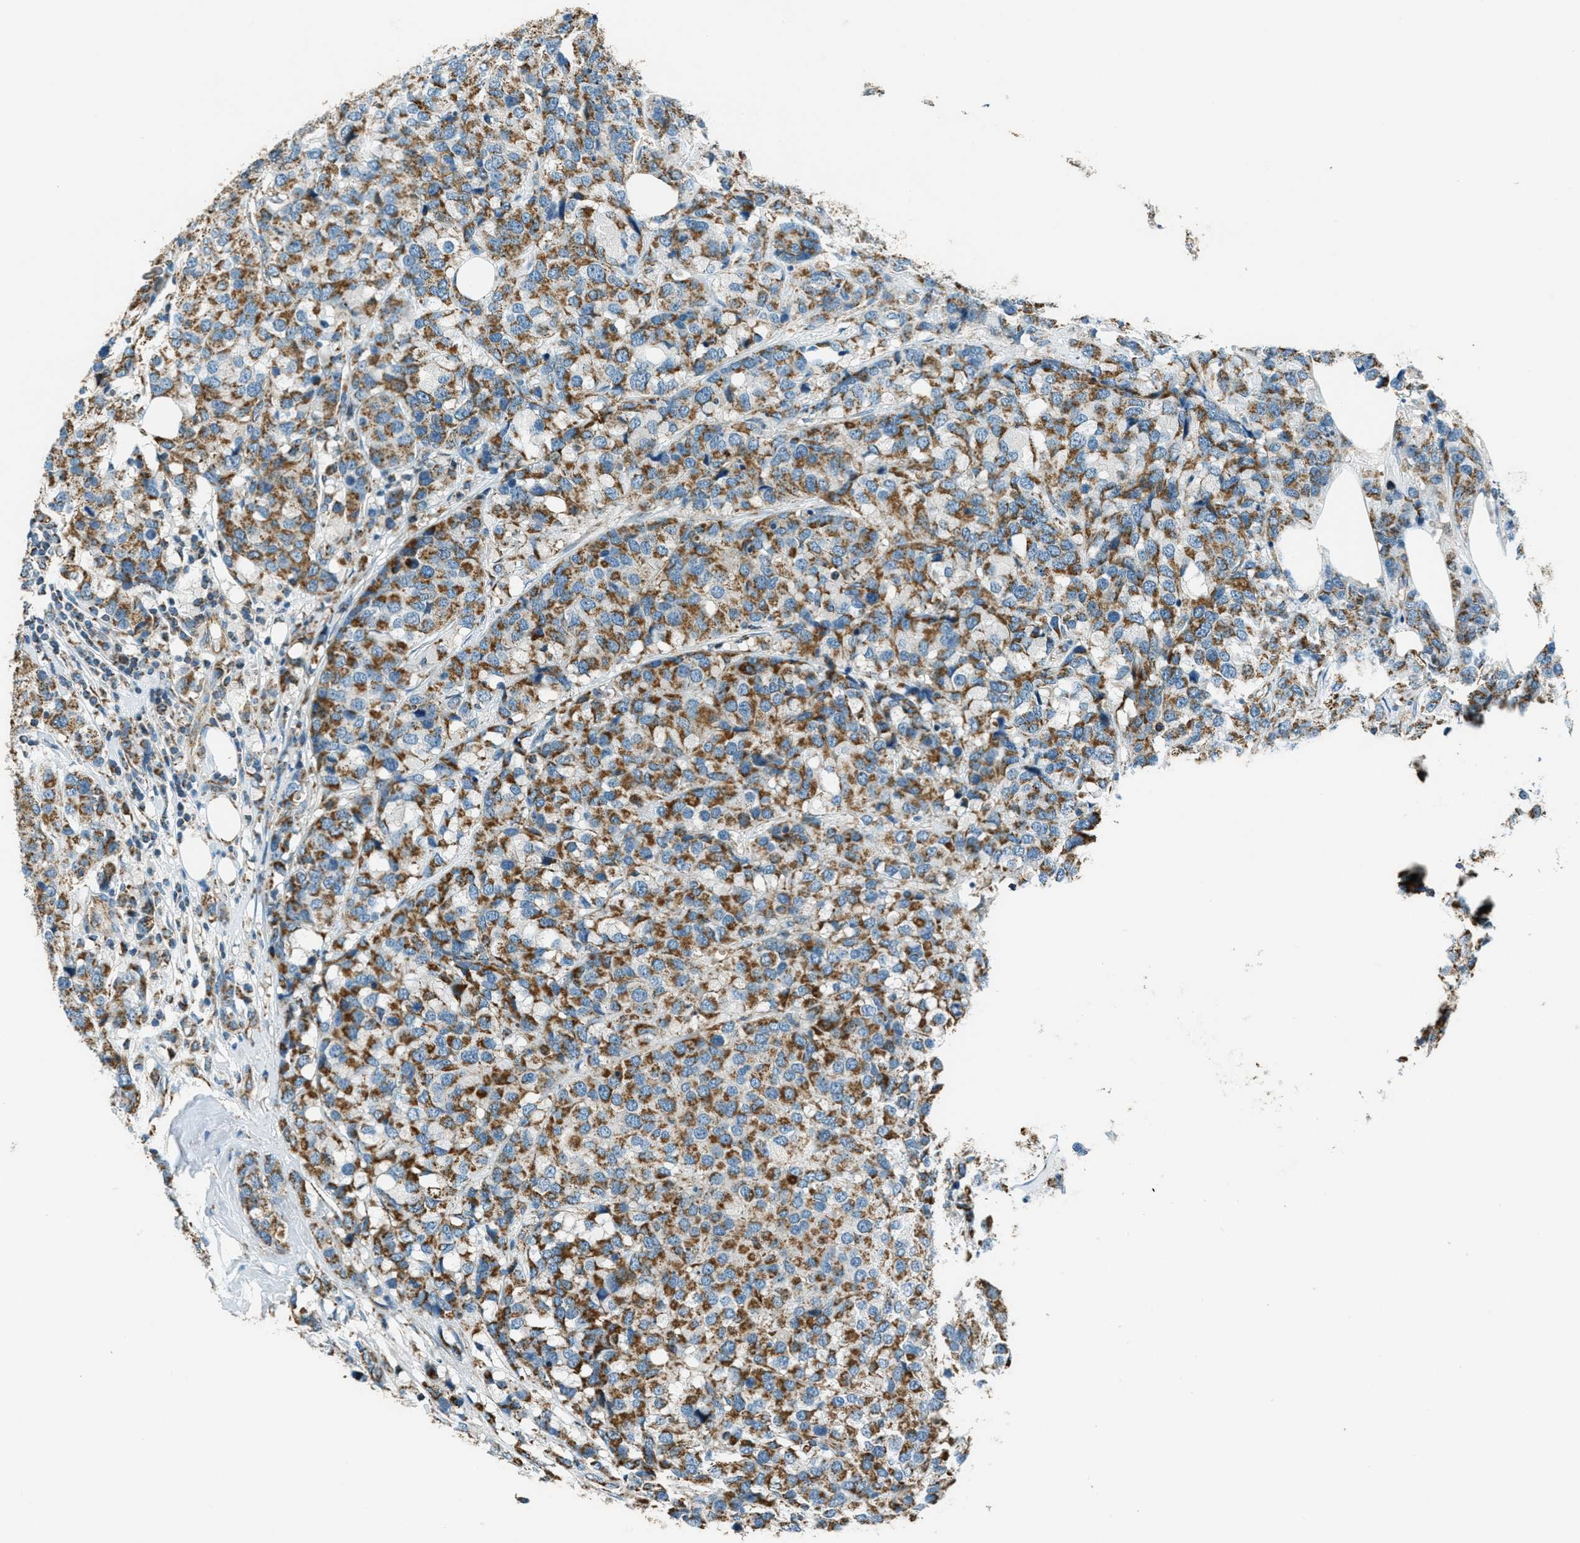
{"staining": {"intensity": "moderate", "quantity": ">75%", "location": "cytoplasmic/membranous"}, "tissue": "breast cancer", "cell_type": "Tumor cells", "image_type": "cancer", "snomed": [{"axis": "morphology", "description": "Lobular carcinoma"}, {"axis": "topography", "description": "Breast"}], "caption": "Immunohistochemistry histopathology image of lobular carcinoma (breast) stained for a protein (brown), which exhibits medium levels of moderate cytoplasmic/membranous staining in about >75% of tumor cells.", "gene": "CHST15", "patient": {"sex": "female", "age": 59}}